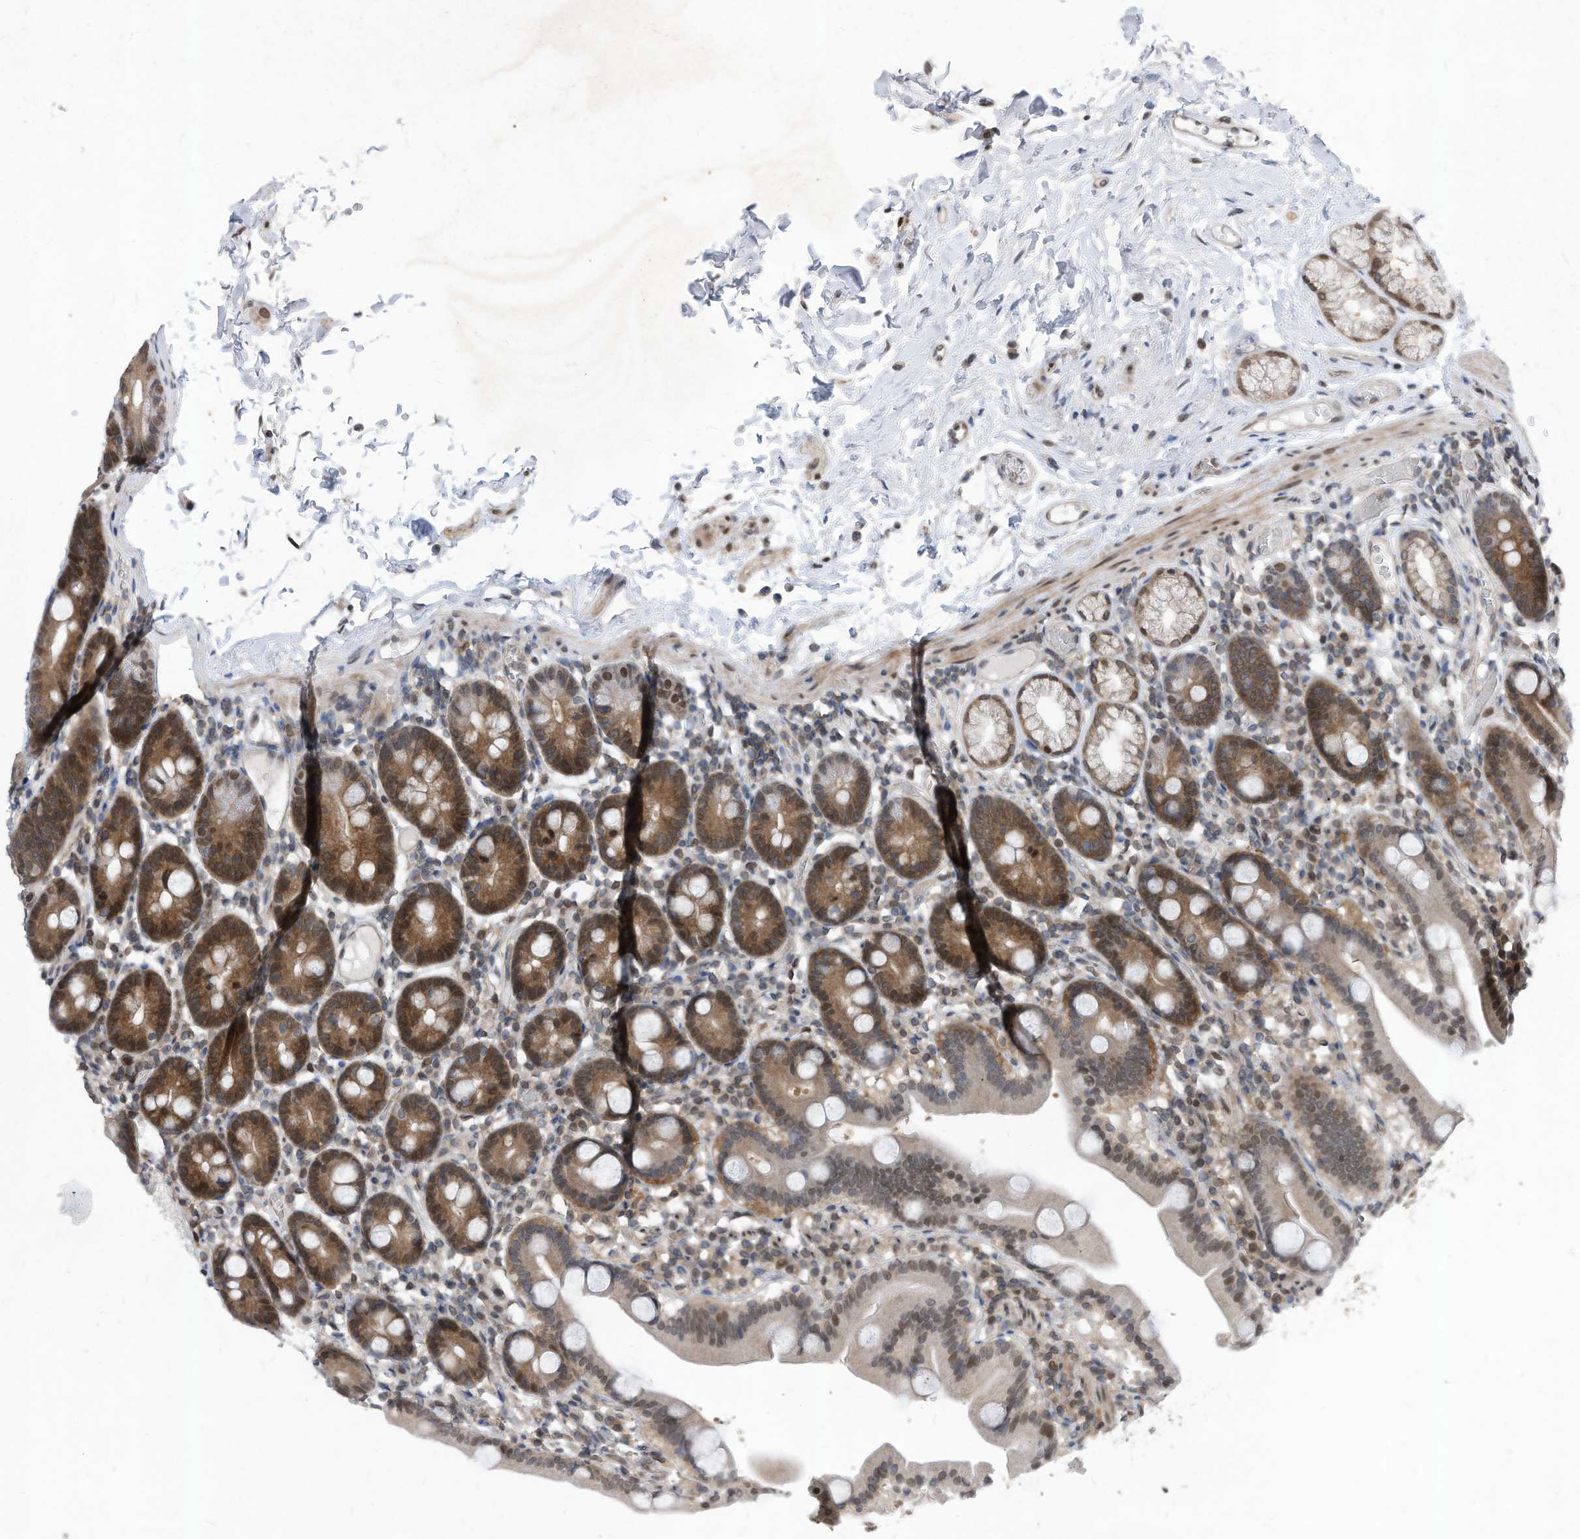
{"staining": {"intensity": "moderate", "quantity": "25%-75%", "location": "cytoplasmic/membranous,nuclear"}, "tissue": "duodenum", "cell_type": "Glandular cells", "image_type": "normal", "snomed": [{"axis": "morphology", "description": "Normal tissue, NOS"}, {"axis": "topography", "description": "Duodenum"}], "caption": "The photomicrograph exhibits a brown stain indicating the presence of a protein in the cytoplasmic/membranous,nuclear of glandular cells in duodenum.", "gene": "KPNB1", "patient": {"sex": "male", "age": 55}}